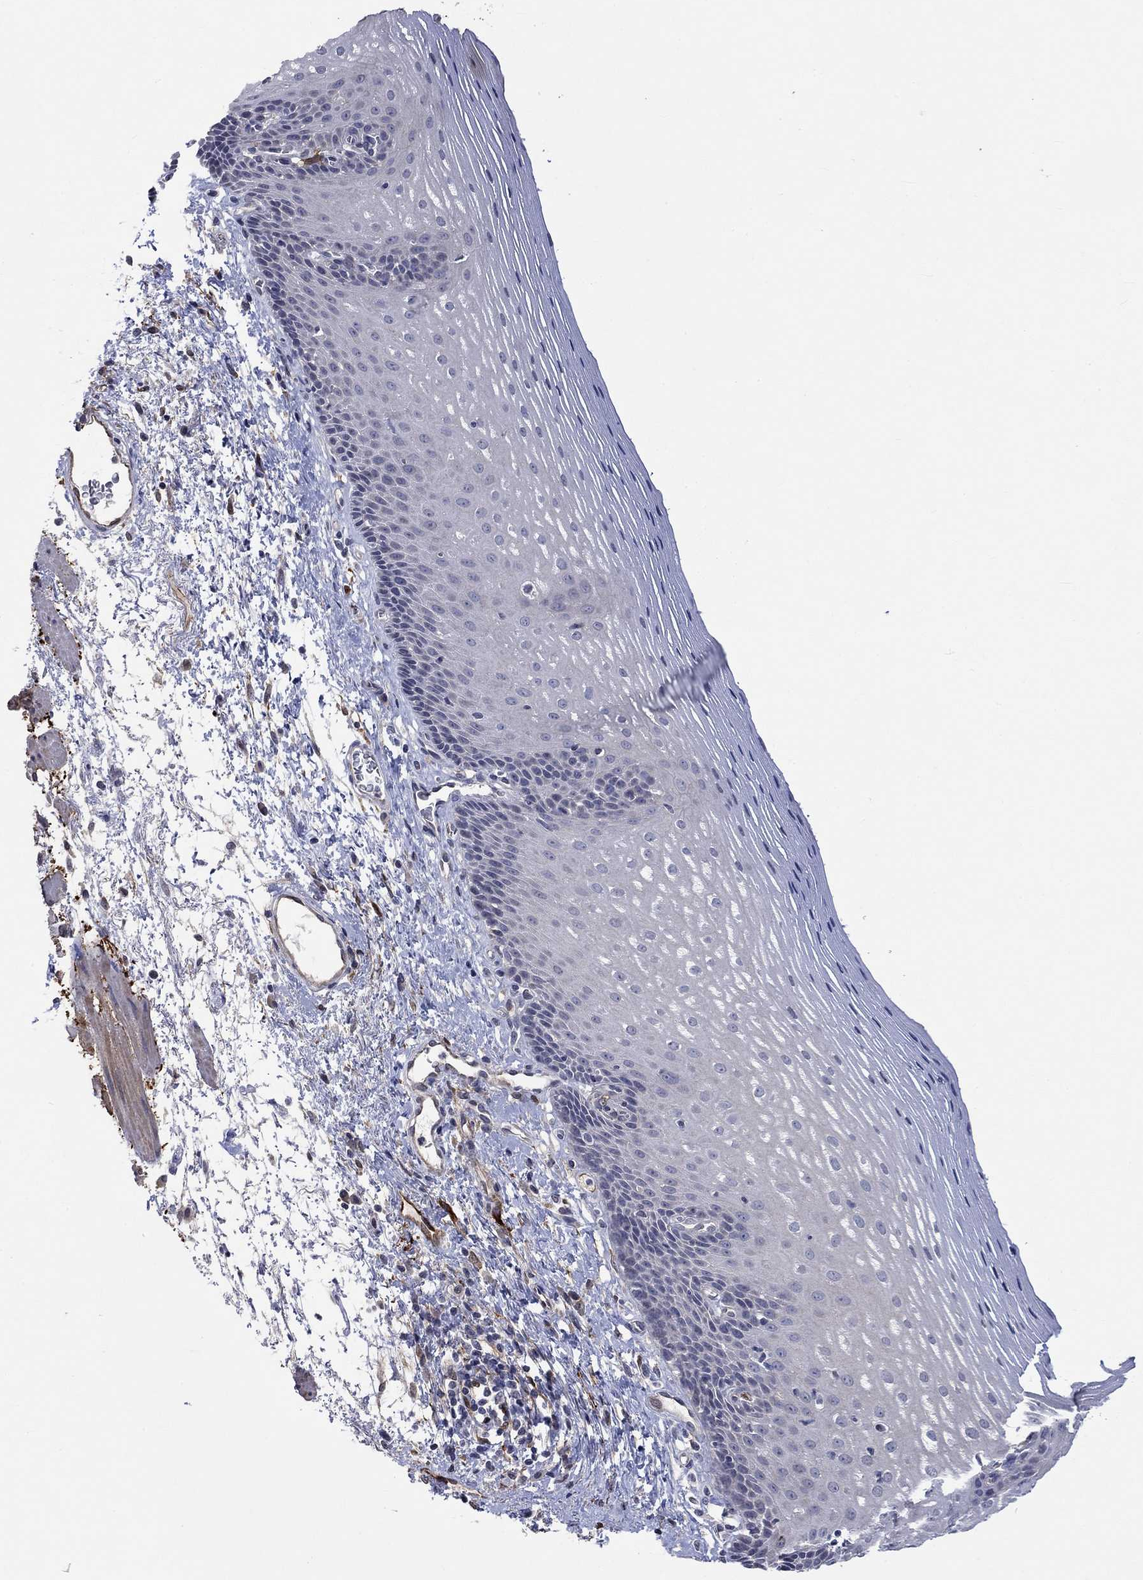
{"staining": {"intensity": "negative", "quantity": "none", "location": "none"}, "tissue": "esophagus", "cell_type": "Squamous epithelial cells", "image_type": "normal", "snomed": [{"axis": "morphology", "description": "Normal tissue, NOS"}, {"axis": "topography", "description": "Esophagus"}], "caption": "A high-resolution micrograph shows immunohistochemistry staining of unremarkable esophagus, which displays no significant expression in squamous epithelial cells.", "gene": "TGM2", "patient": {"sex": "male", "age": 76}}